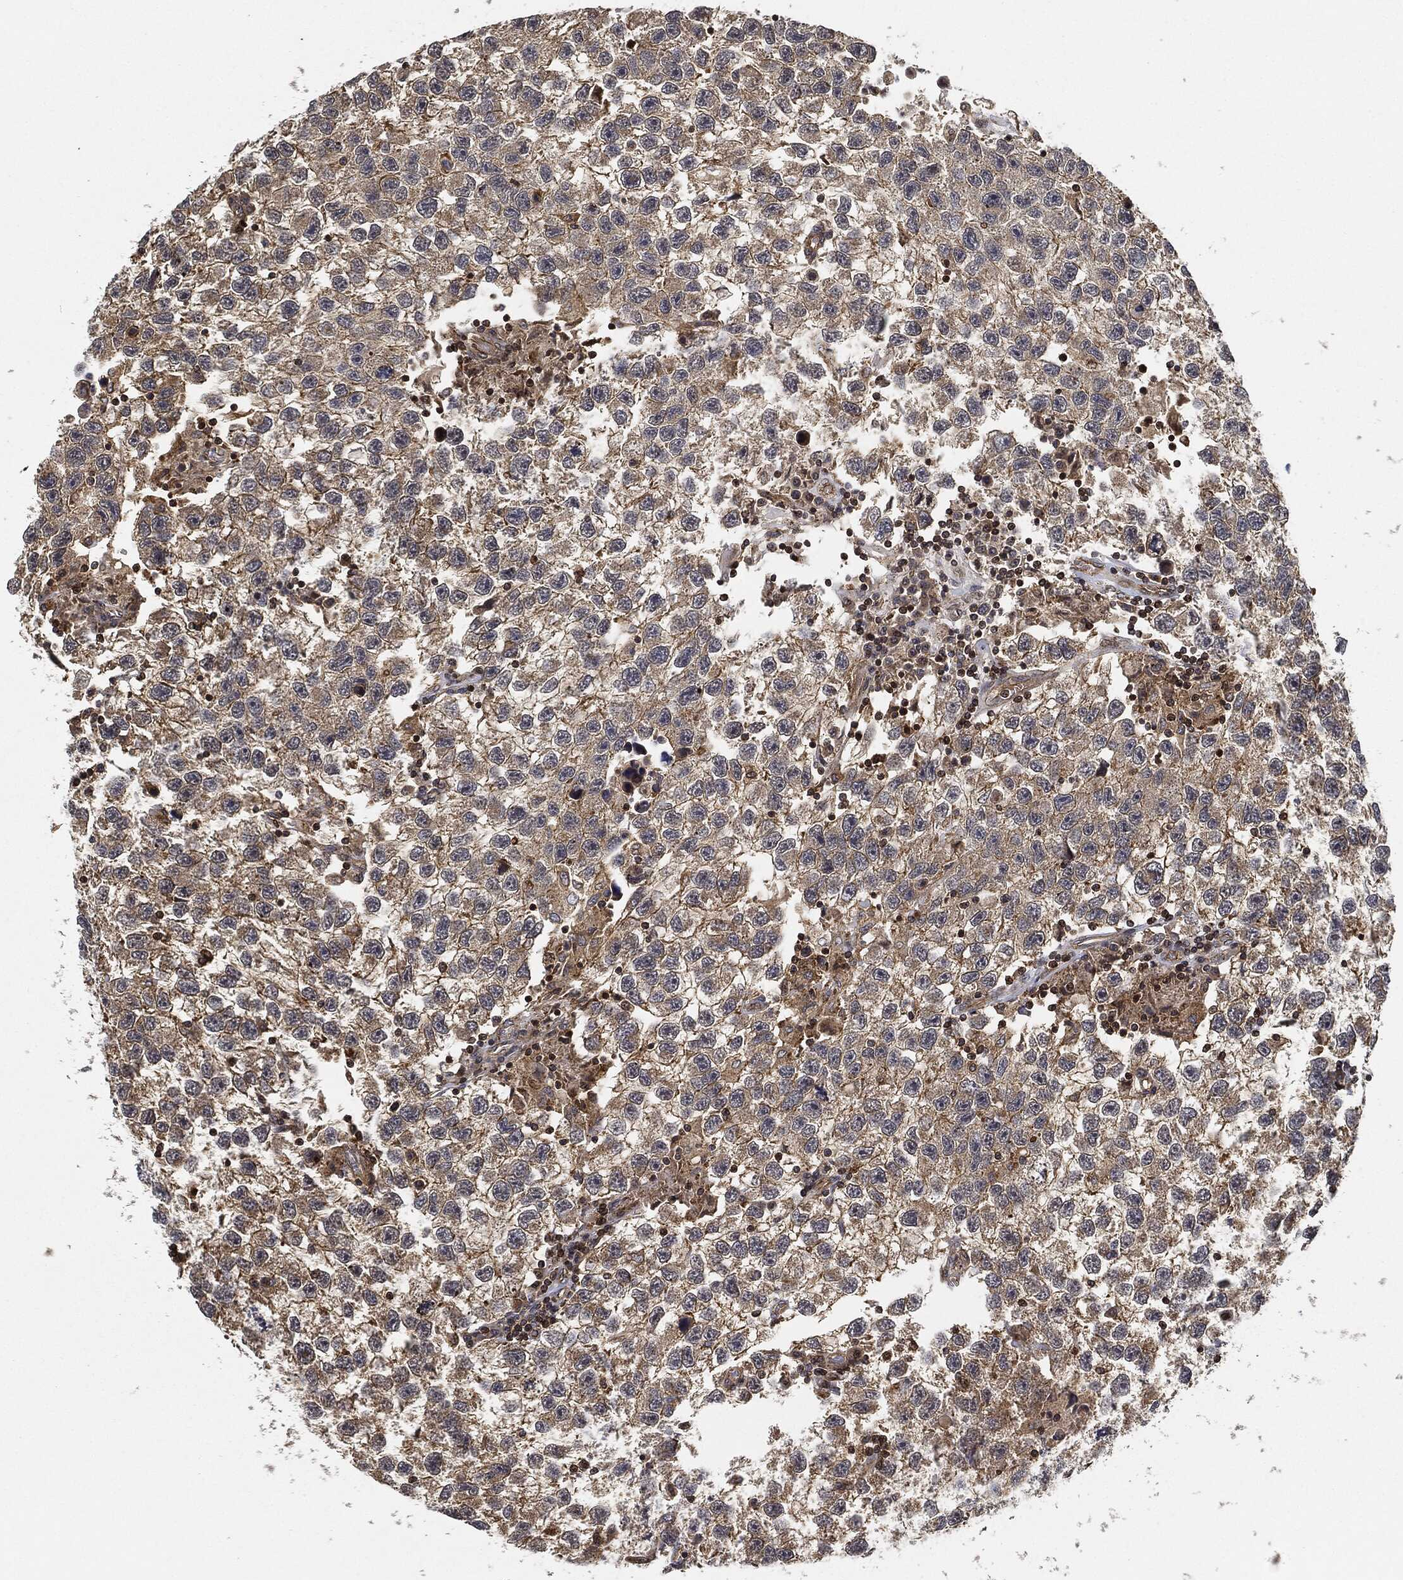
{"staining": {"intensity": "weak", "quantity": "25%-75%", "location": "cytoplasmic/membranous"}, "tissue": "testis cancer", "cell_type": "Tumor cells", "image_type": "cancer", "snomed": [{"axis": "morphology", "description": "Seminoma, NOS"}, {"axis": "topography", "description": "Testis"}], "caption": "A histopathology image showing weak cytoplasmic/membranous positivity in approximately 25%-75% of tumor cells in seminoma (testis), as visualized by brown immunohistochemical staining.", "gene": "MAP3K3", "patient": {"sex": "male", "age": 26}}